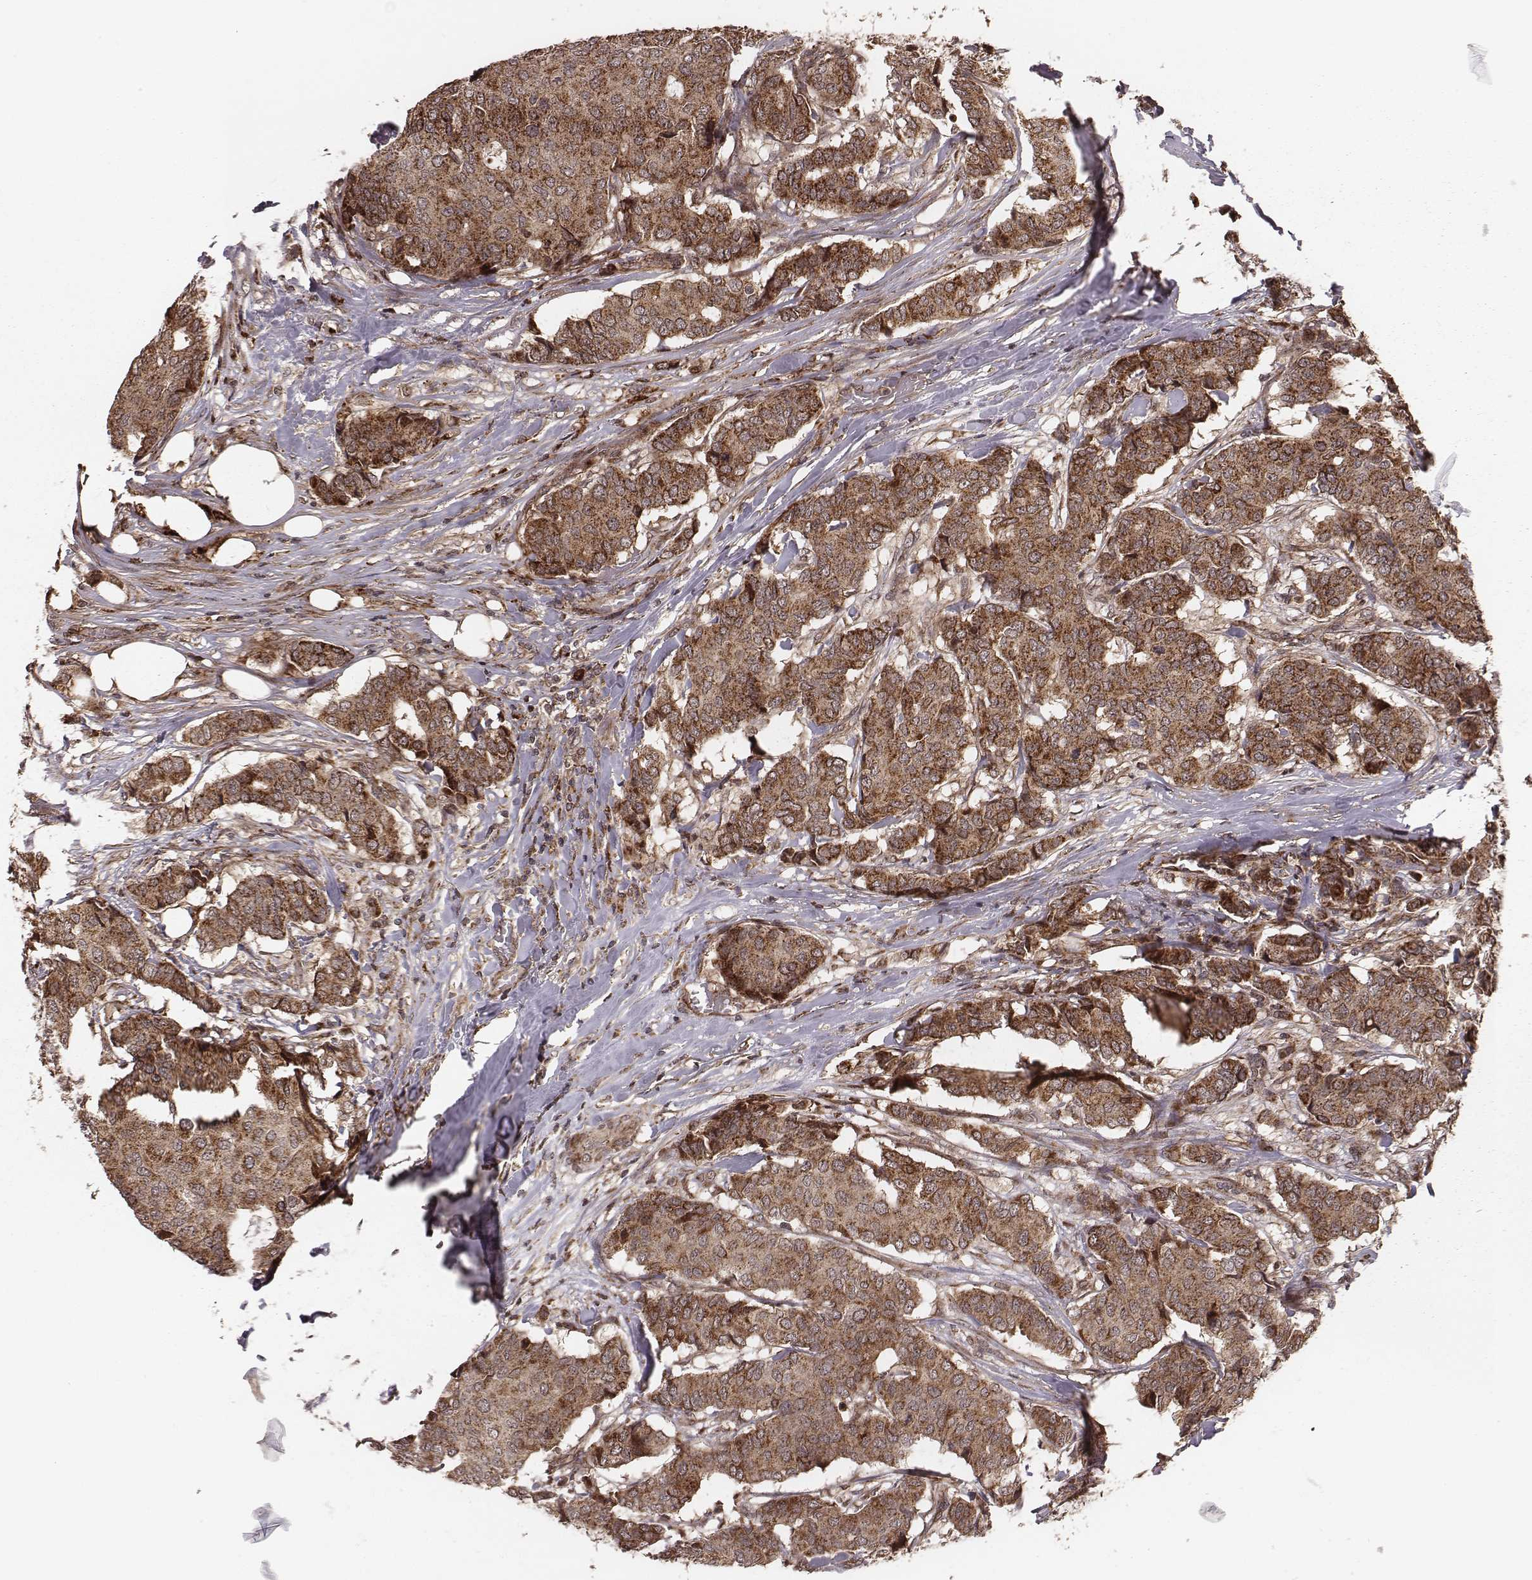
{"staining": {"intensity": "strong", "quantity": ">75%", "location": "cytoplasmic/membranous"}, "tissue": "breast cancer", "cell_type": "Tumor cells", "image_type": "cancer", "snomed": [{"axis": "morphology", "description": "Duct carcinoma"}, {"axis": "topography", "description": "Breast"}], "caption": "Invasive ductal carcinoma (breast) stained with immunohistochemistry (IHC) shows strong cytoplasmic/membranous positivity in about >75% of tumor cells. The protein is stained brown, and the nuclei are stained in blue (DAB (3,3'-diaminobenzidine) IHC with brightfield microscopy, high magnification).", "gene": "ZDHHC21", "patient": {"sex": "female", "age": 75}}